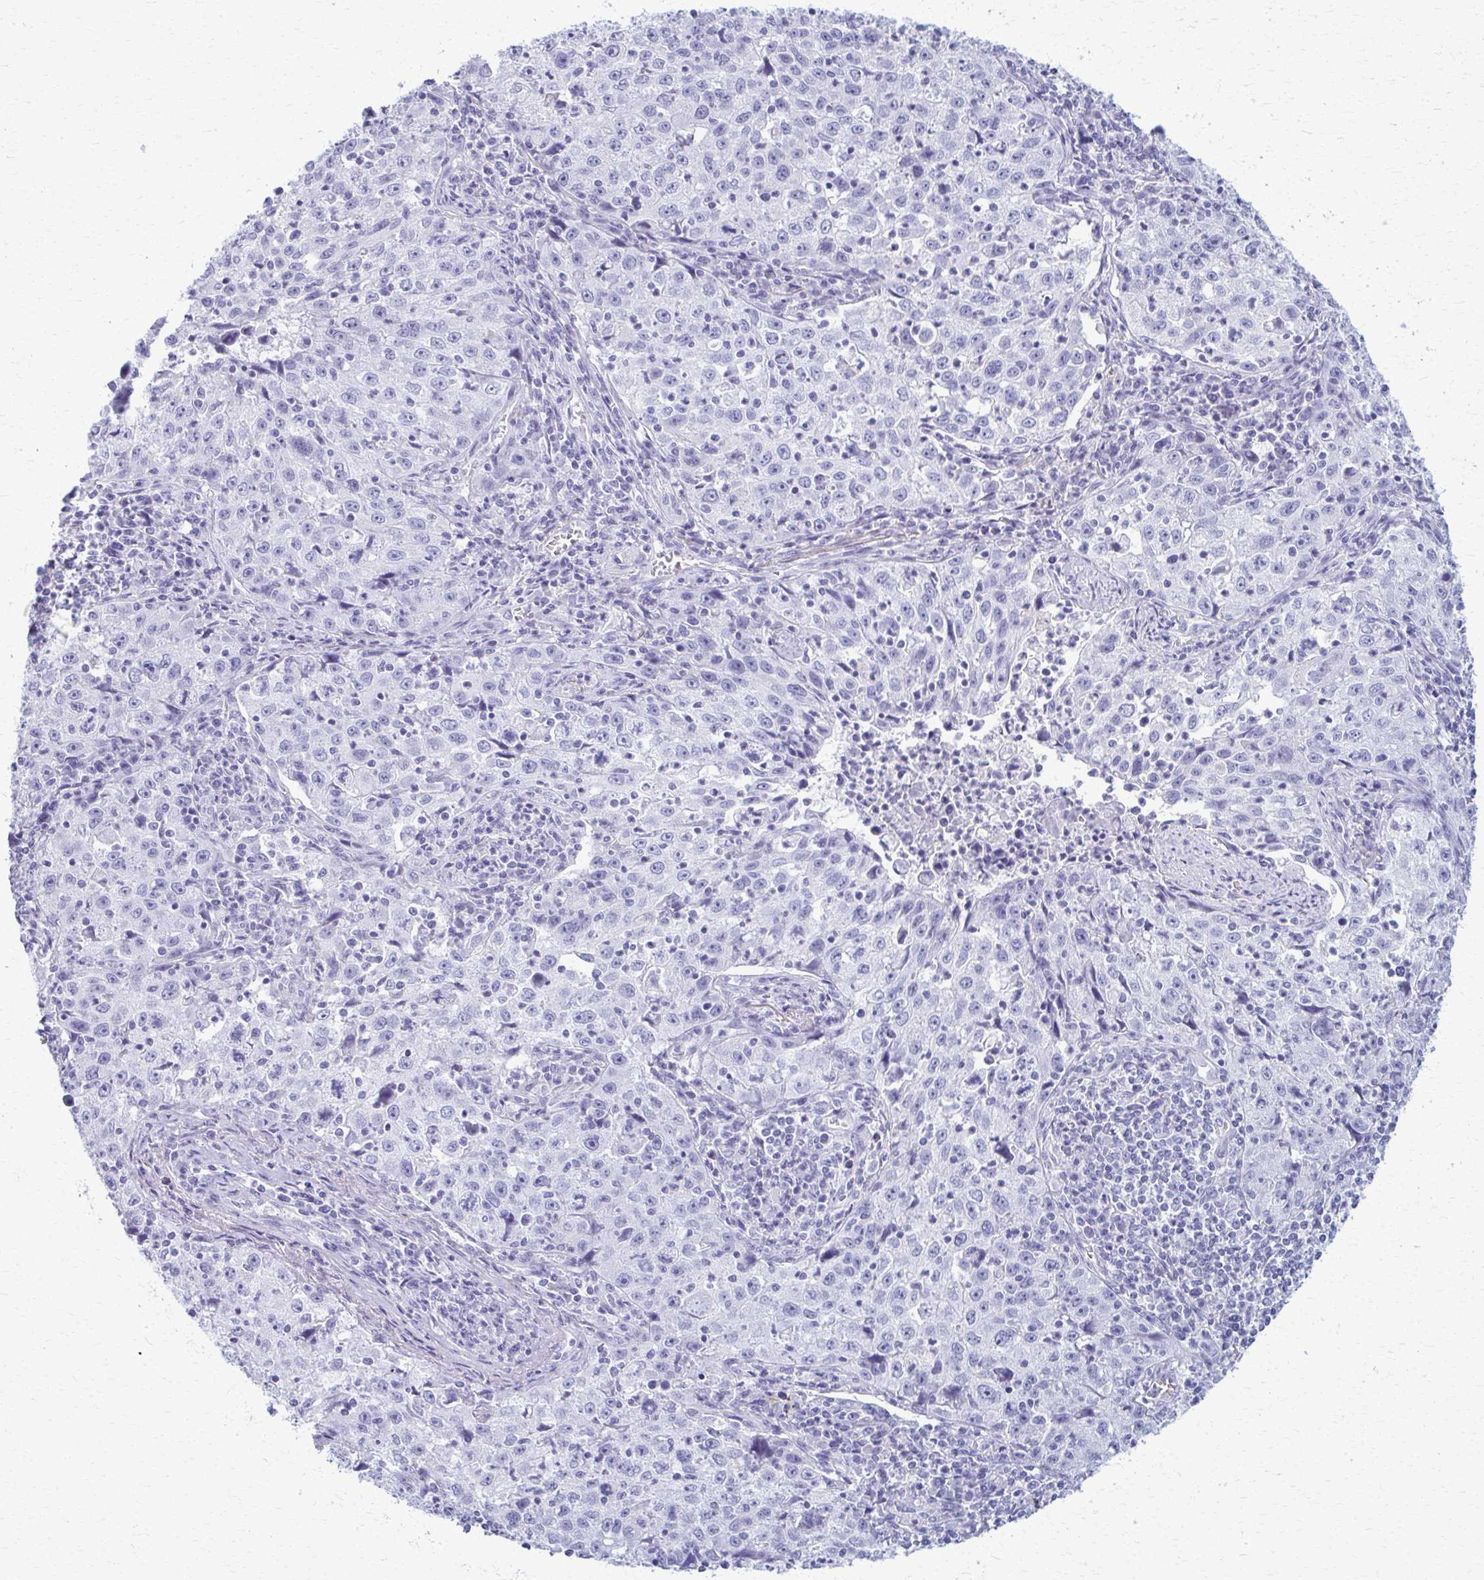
{"staining": {"intensity": "negative", "quantity": "none", "location": "none"}, "tissue": "lung cancer", "cell_type": "Tumor cells", "image_type": "cancer", "snomed": [{"axis": "morphology", "description": "Squamous cell carcinoma, NOS"}, {"axis": "topography", "description": "Lung"}], "caption": "DAB immunohistochemical staining of human squamous cell carcinoma (lung) exhibits no significant expression in tumor cells.", "gene": "ACSM2B", "patient": {"sex": "male", "age": 71}}